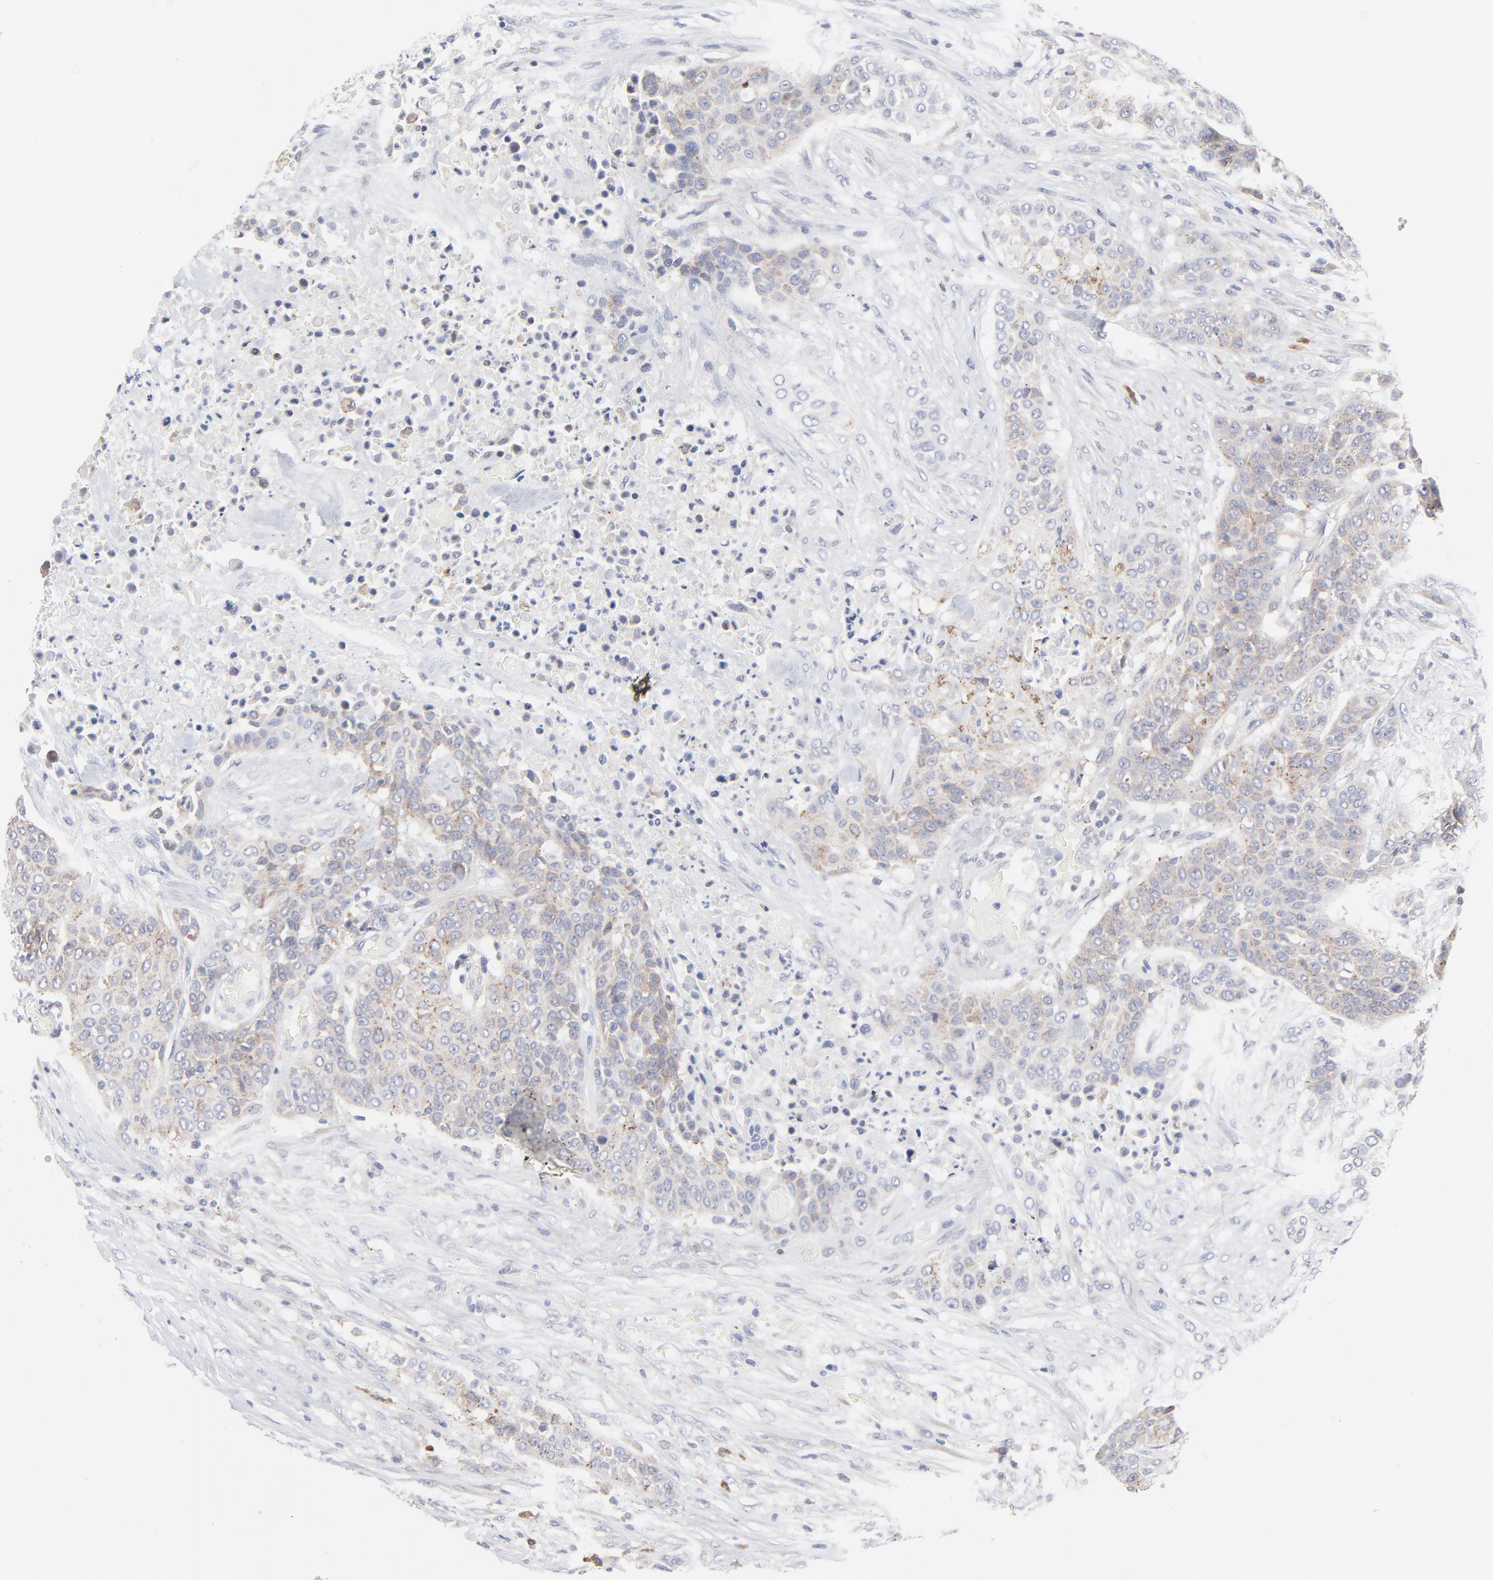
{"staining": {"intensity": "weak", "quantity": ">75%", "location": "cytoplasmic/membranous"}, "tissue": "urothelial cancer", "cell_type": "Tumor cells", "image_type": "cancer", "snomed": [{"axis": "morphology", "description": "Urothelial carcinoma, High grade"}, {"axis": "topography", "description": "Urinary bladder"}], "caption": "High-grade urothelial carcinoma was stained to show a protein in brown. There is low levels of weak cytoplasmic/membranous expression in approximately >75% of tumor cells.", "gene": "TRIM22", "patient": {"sex": "male", "age": 74}}